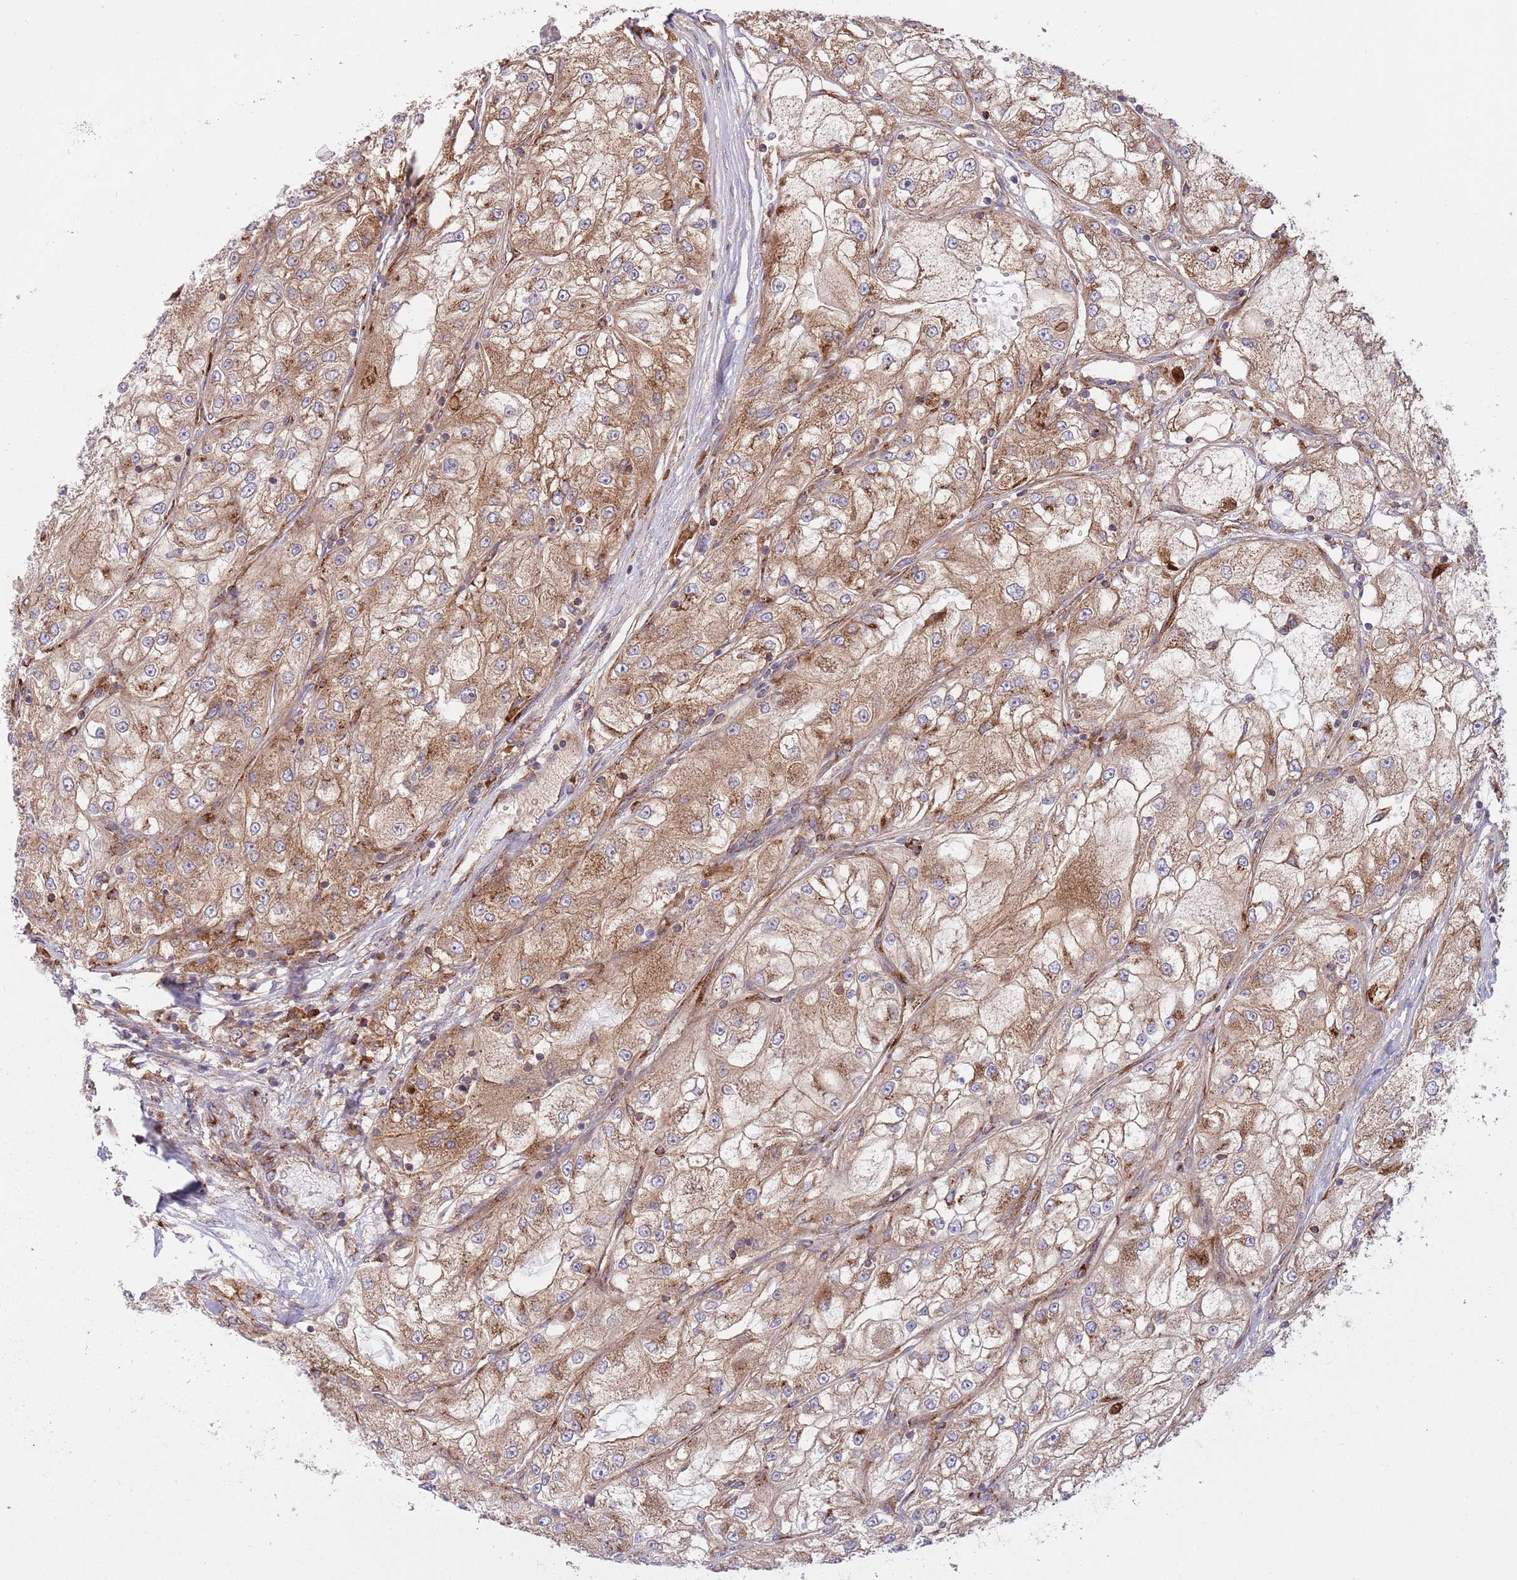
{"staining": {"intensity": "moderate", "quantity": ">75%", "location": "cytoplasmic/membranous"}, "tissue": "renal cancer", "cell_type": "Tumor cells", "image_type": "cancer", "snomed": [{"axis": "morphology", "description": "Adenocarcinoma, NOS"}, {"axis": "topography", "description": "Kidney"}], "caption": "Moderate cytoplasmic/membranous protein expression is identified in approximately >75% of tumor cells in renal adenocarcinoma.", "gene": "BTBD7", "patient": {"sex": "female", "age": 72}}